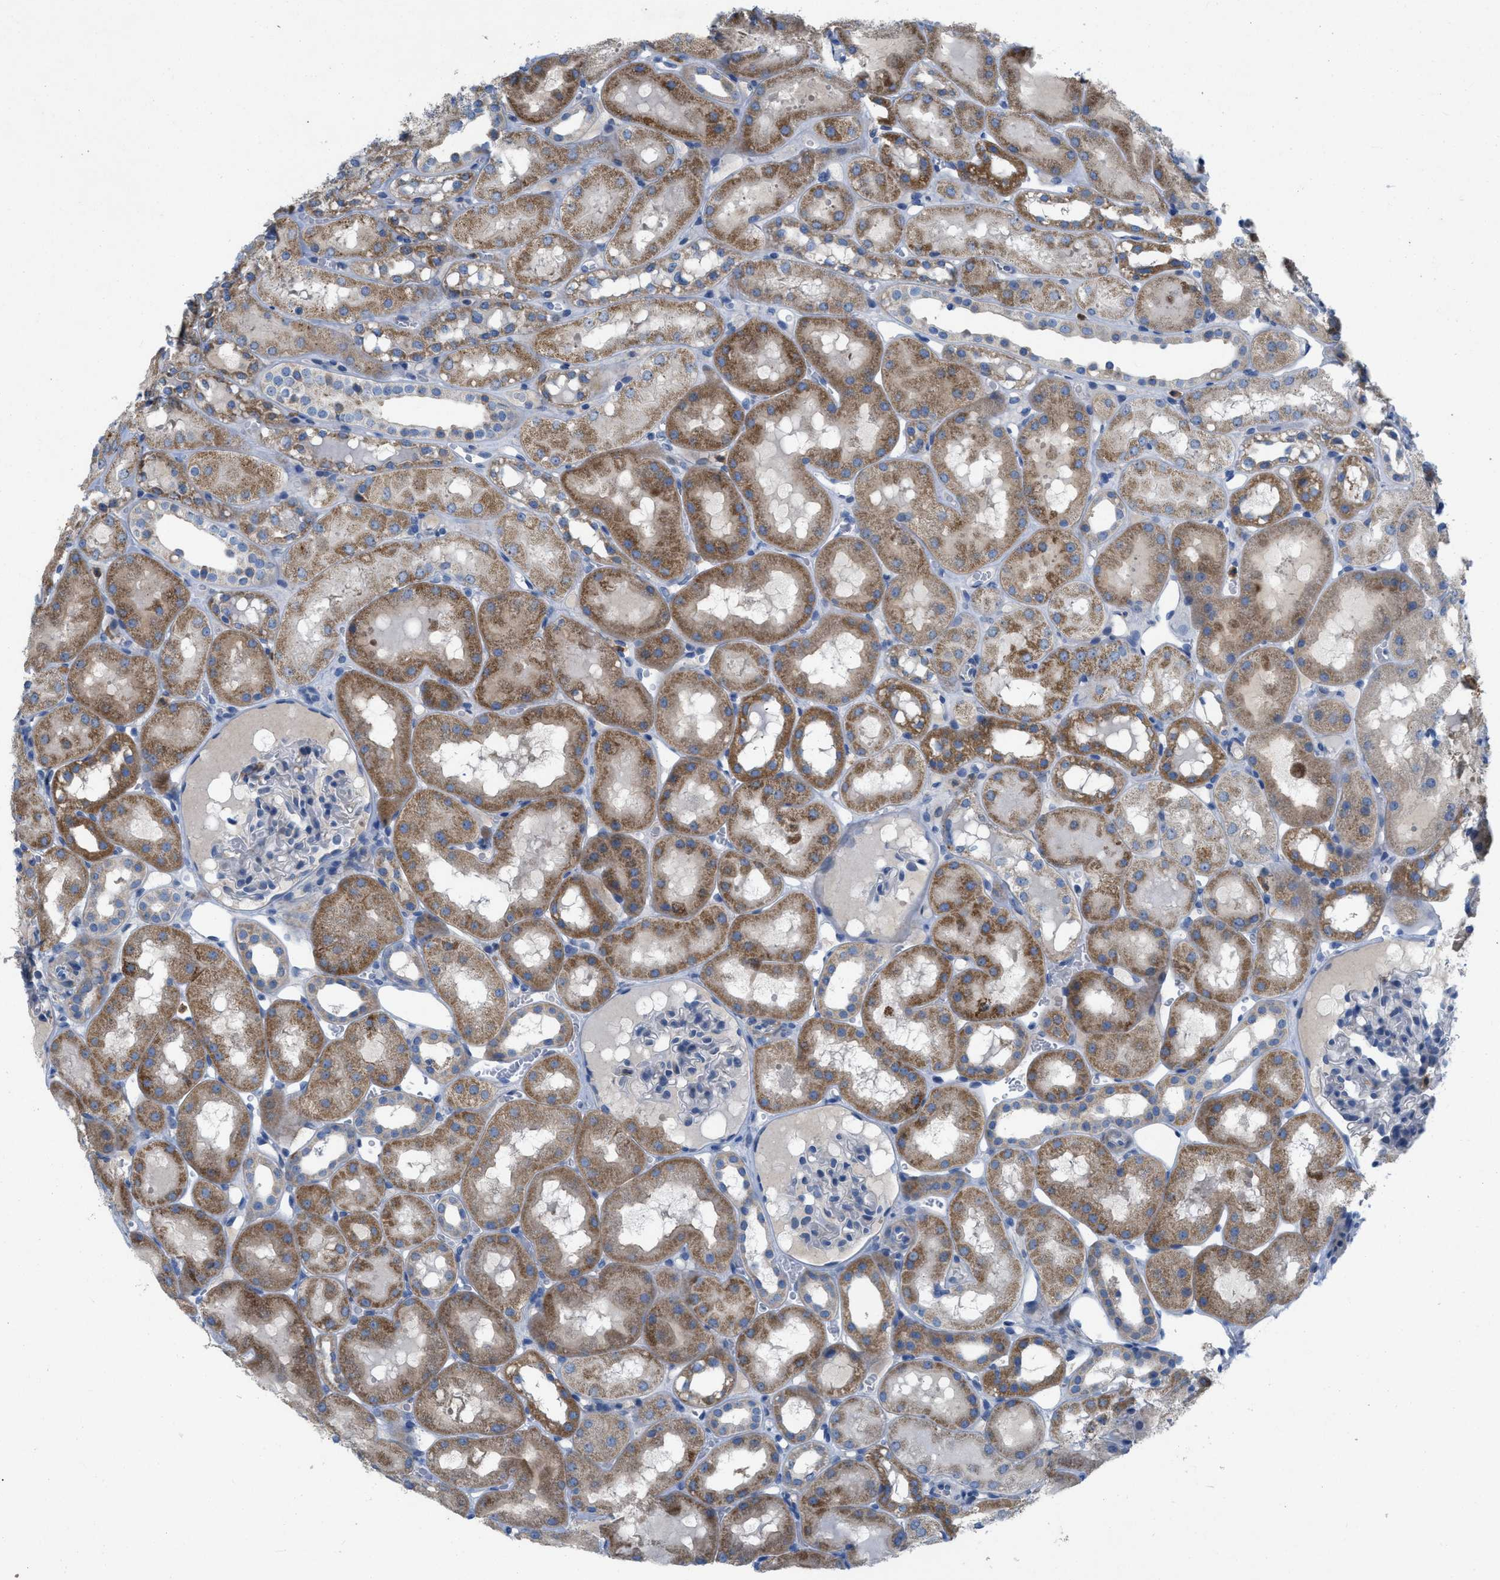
{"staining": {"intensity": "negative", "quantity": "none", "location": "none"}, "tissue": "kidney", "cell_type": "Cells in glomeruli", "image_type": "normal", "snomed": [{"axis": "morphology", "description": "Normal tissue, NOS"}, {"axis": "topography", "description": "Kidney"}, {"axis": "topography", "description": "Urinary bladder"}], "caption": "Immunohistochemistry of unremarkable human kidney shows no positivity in cells in glomeruli.", "gene": "PLPPR5", "patient": {"sex": "male", "age": 16}}